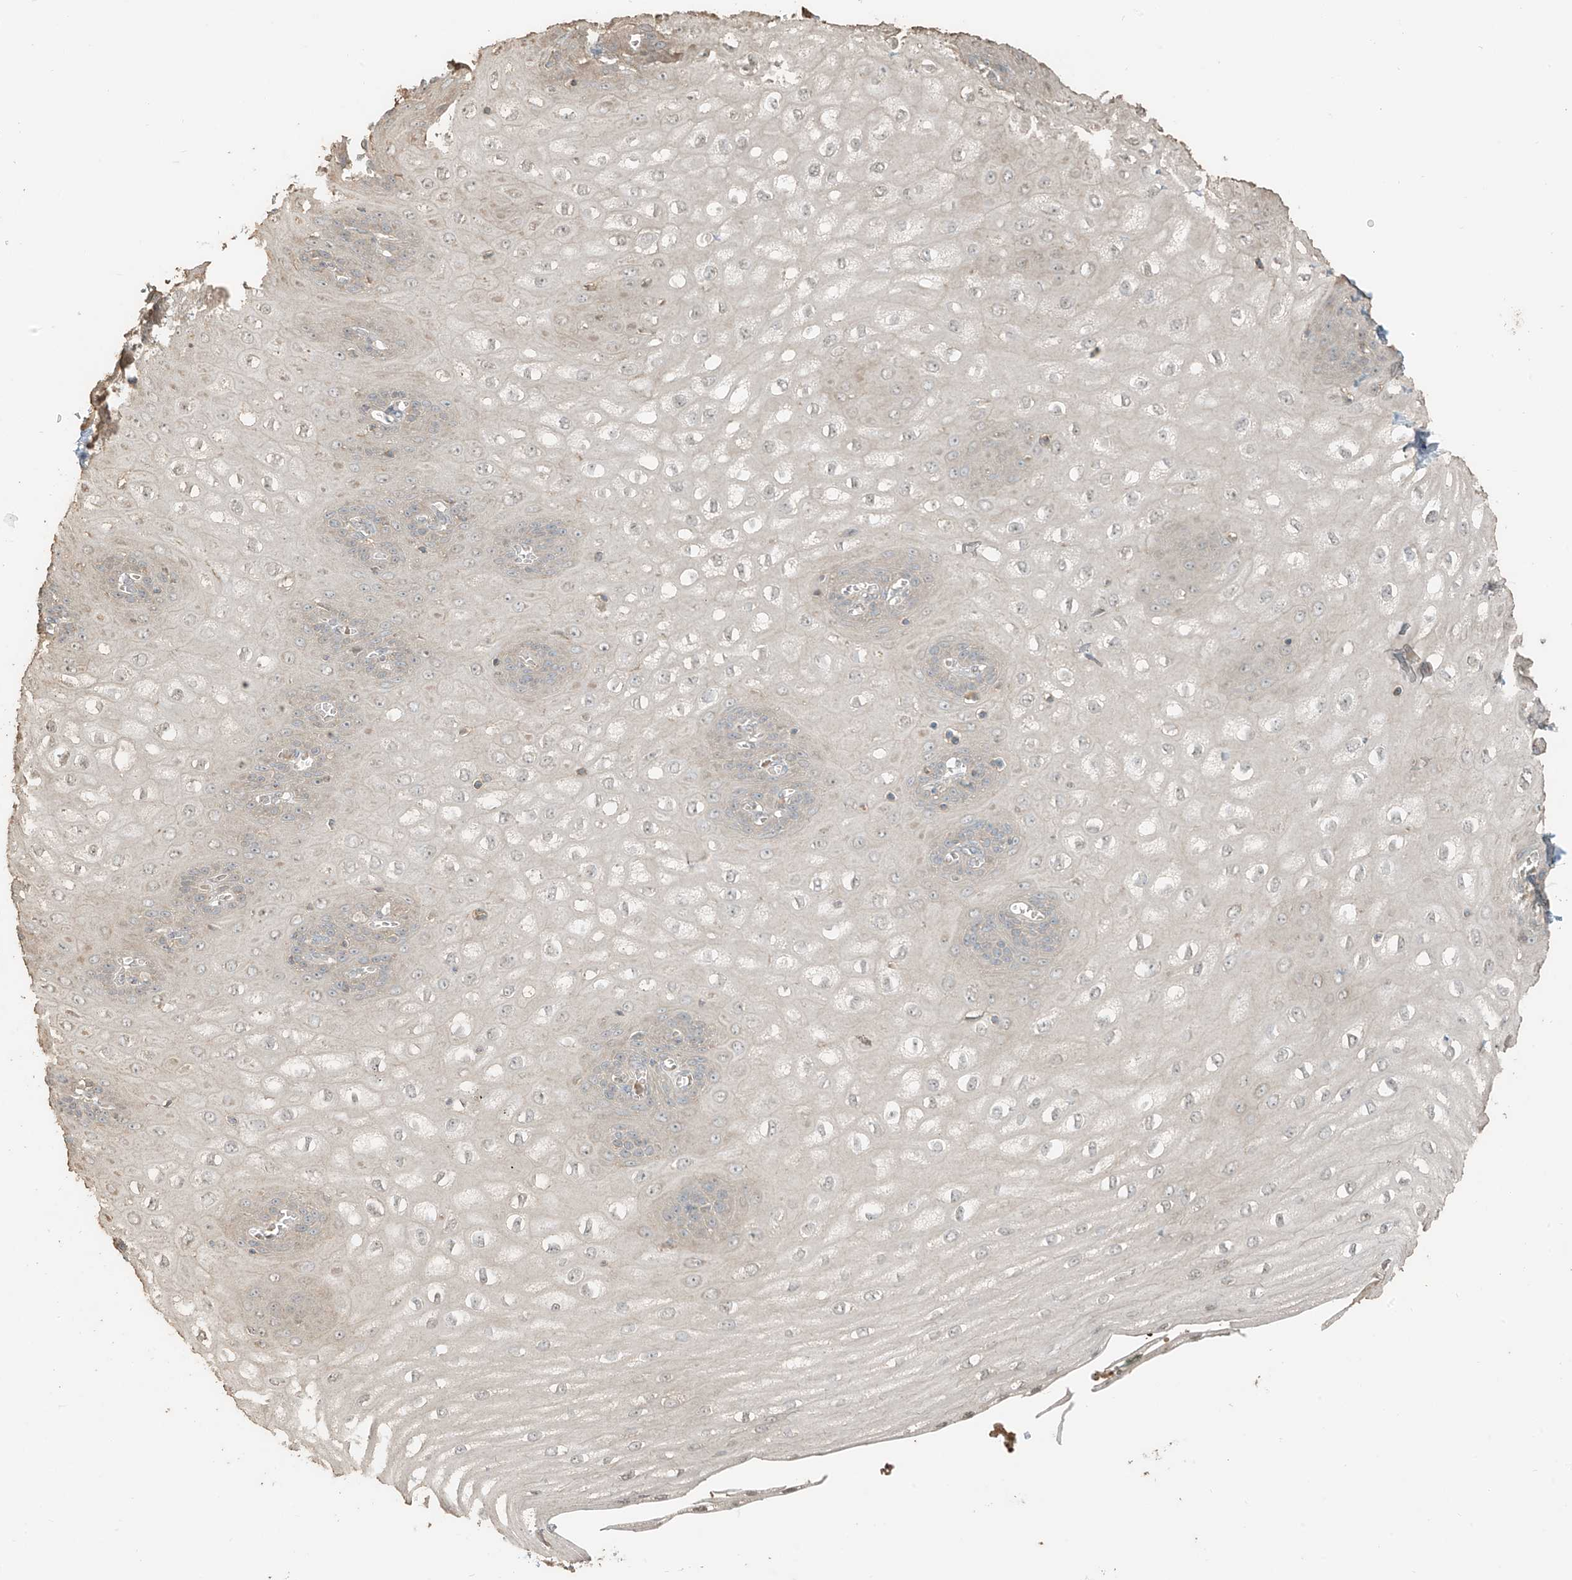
{"staining": {"intensity": "weak", "quantity": "25%-75%", "location": "cytoplasmic/membranous"}, "tissue": "esophagus", "cell_type": "Squamous epithelial cells", "image_type": "normal", "snomed": [{"axis": "morphology", "description": "Normal tissue, NOS"}, {"axis": "topography", "description": "Esophagus"}], "caption": "Protein staining of benign esophagus exhibits weak cytoplasmic/membranous expression in approximately 25%-75% of squamous epithelial cells. The staining is performed using DAB brown chromogen to label protein expression. The nuclei are counter-stained blue using hematoxylin.", "gene": "RFTN2", "patient": {"sex": "male", "age": 60}}